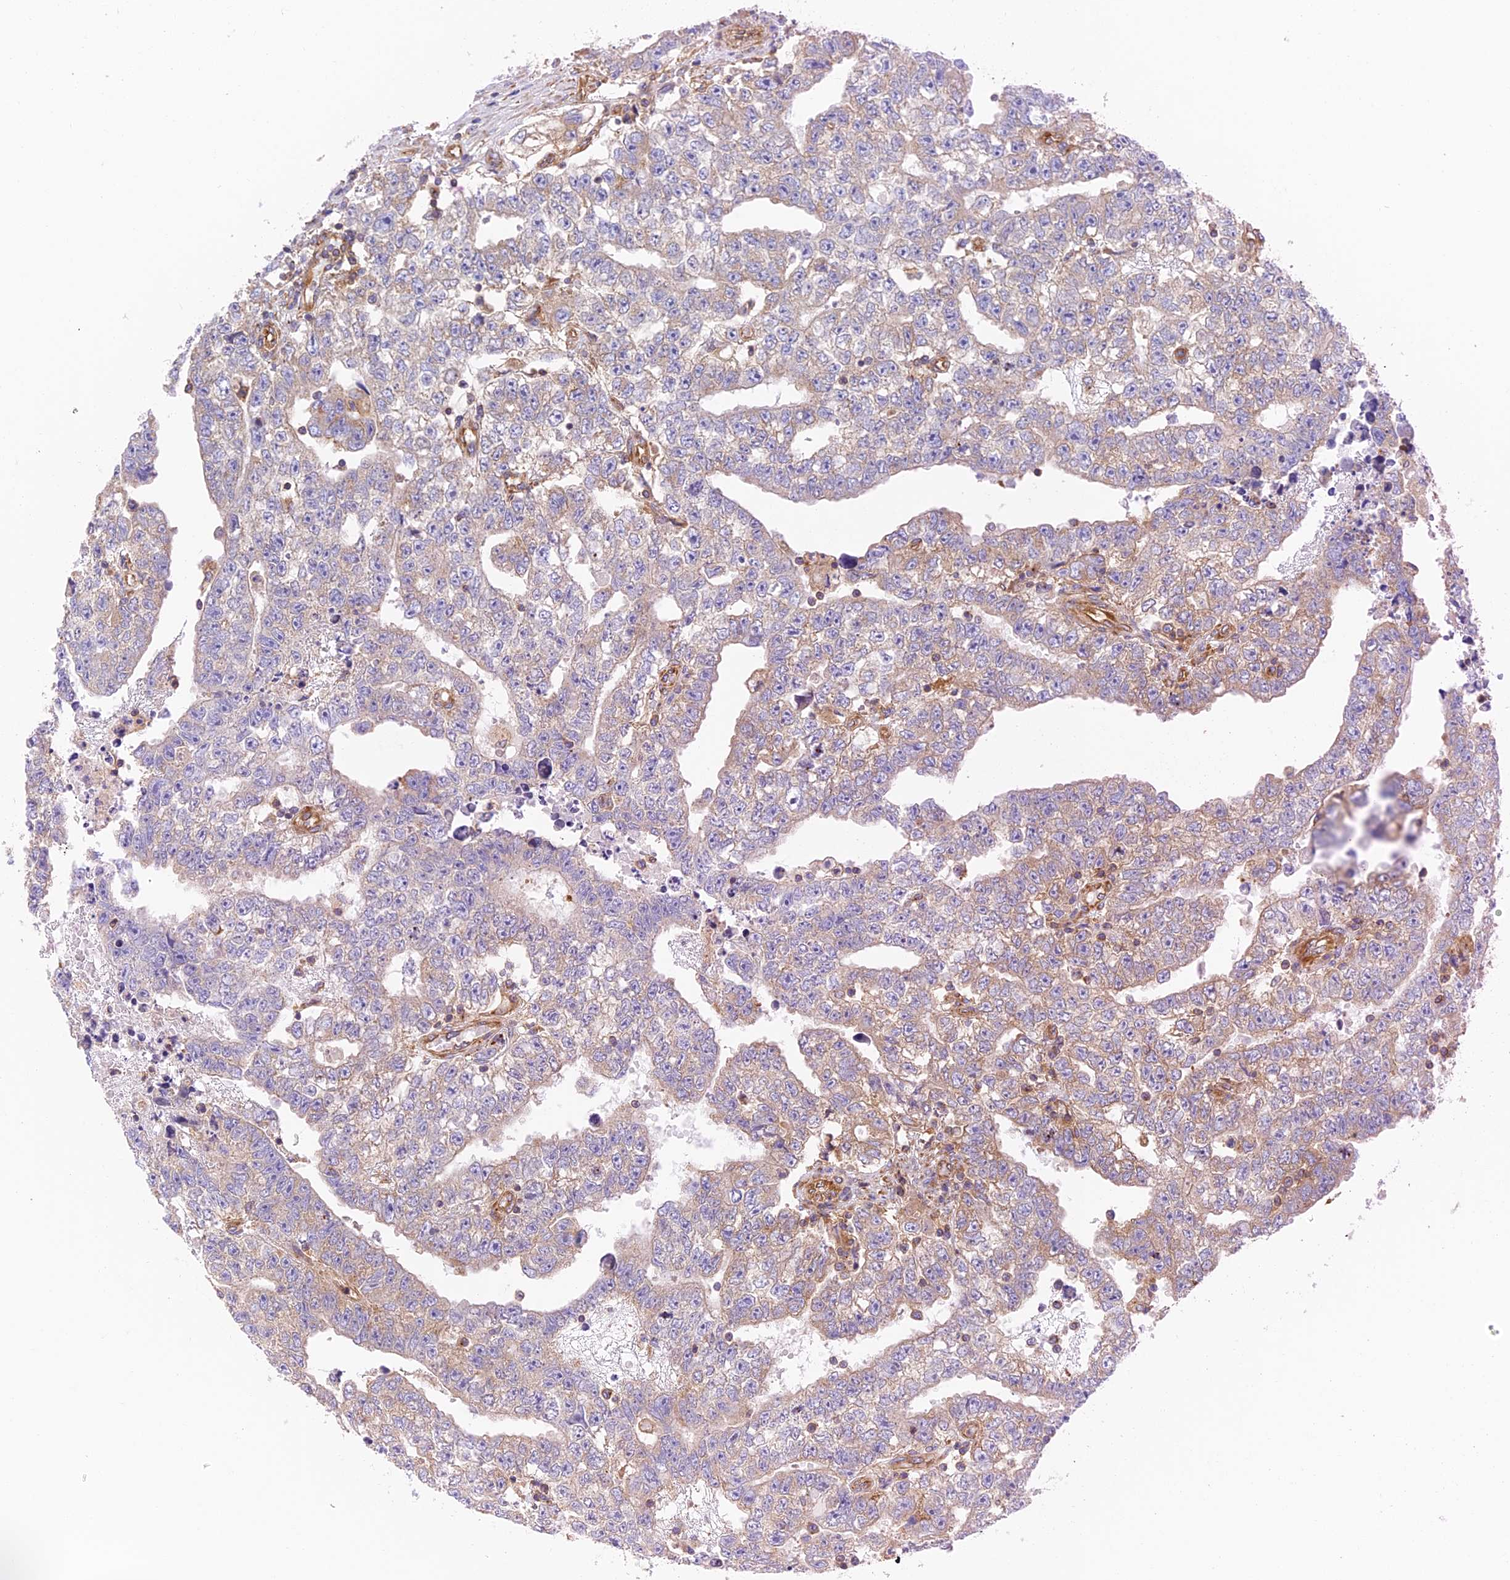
{"staining": {"intensity": "negative", "quantity": "none", "location": "none"}, "tissue": "testis cancer", "cell_type": "Tumor cells", "image_type": "cancer", "snomed": [{"axis": "morphology", "description": "Carcinoma, Embryonal, NOS"}, {"axis": "topography", "description": "Testis"}], "caption": "An image of embryonal carcinoma (testis) stained for a protein shows no brown staining in tumor cells.", "gene": "DCTN2", "patient": {"sex": "male", "age": 25}}